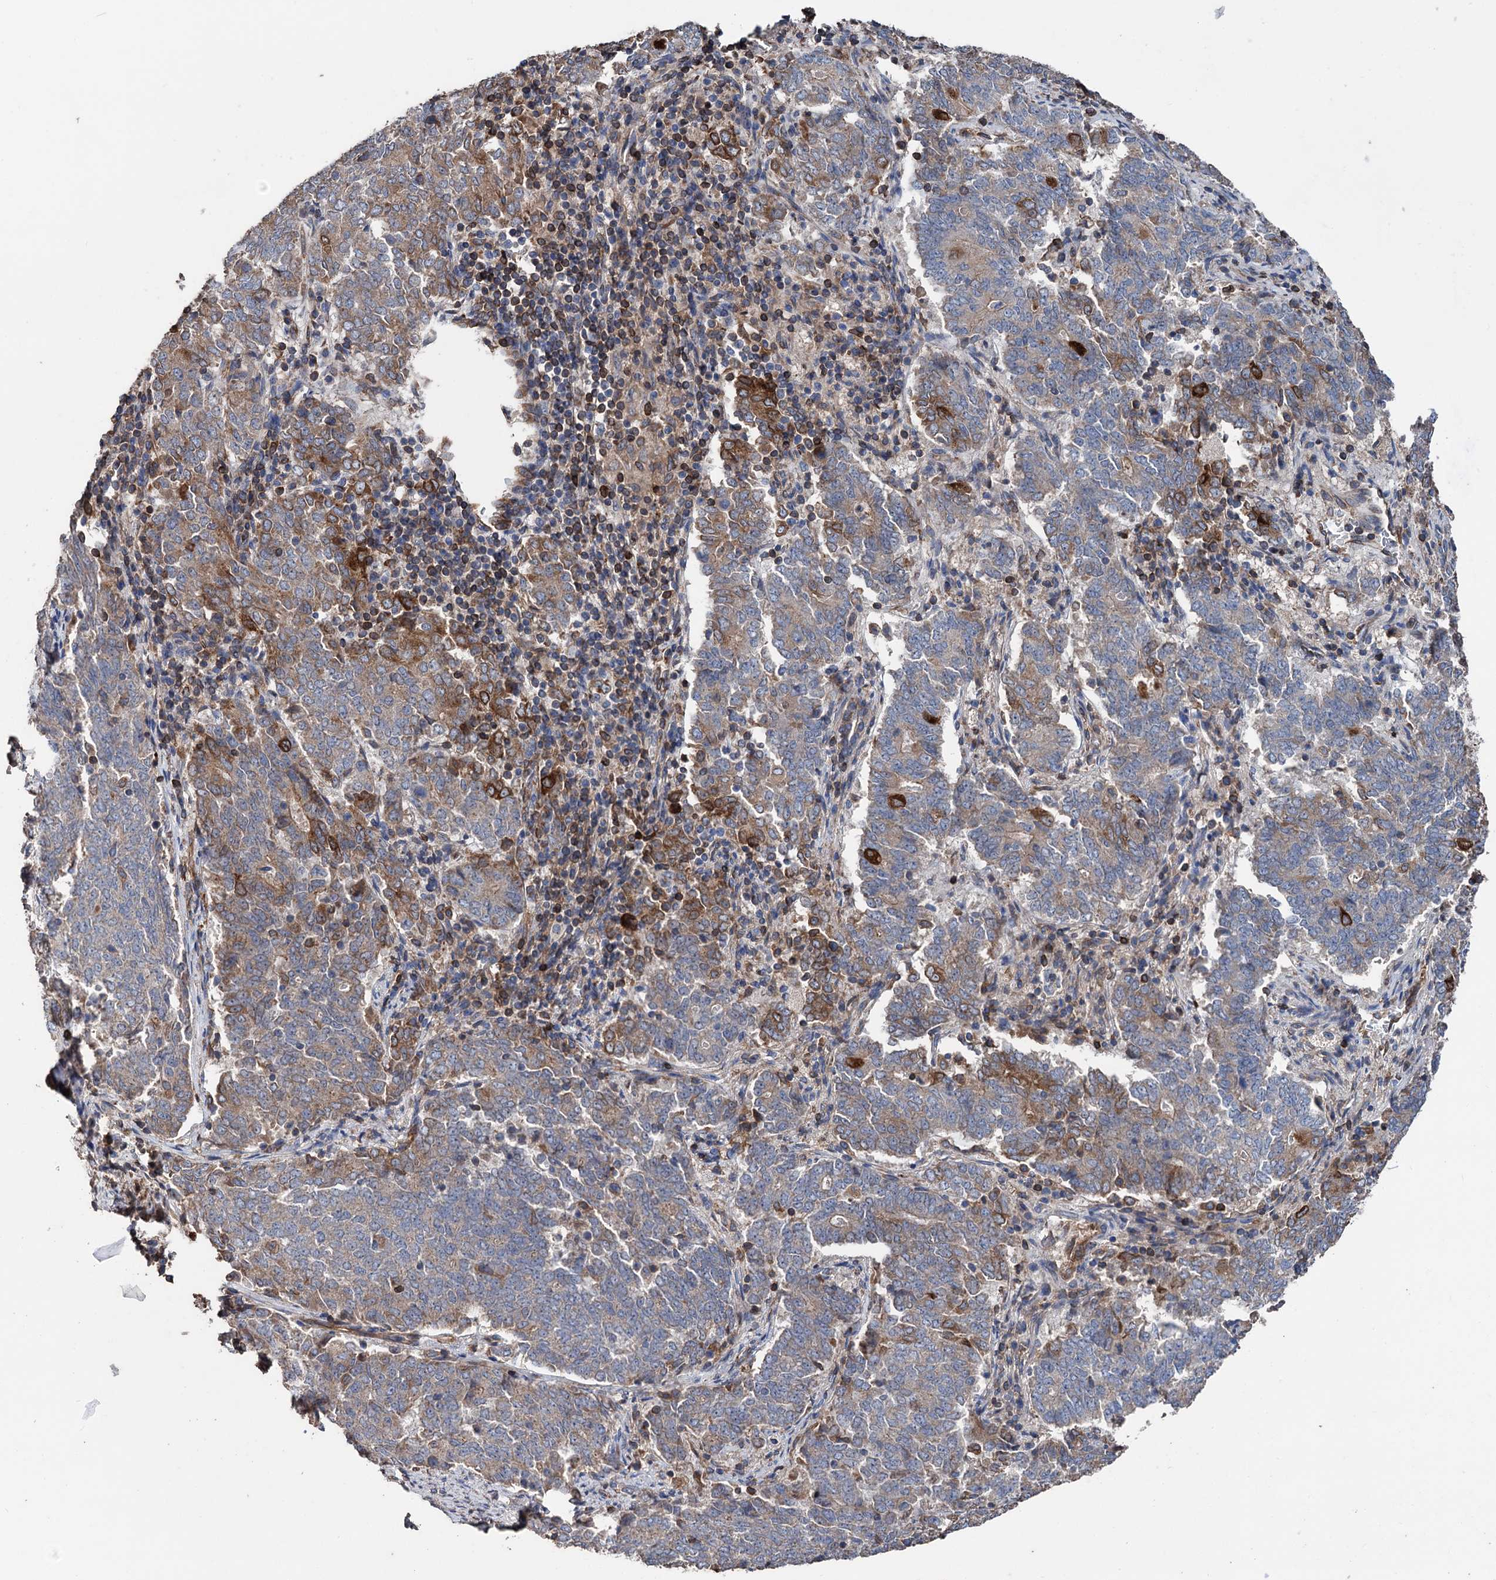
{"staining": {"intensity": "moderate", "quantity": "<25%", "location": "cytoplasmic/membranous"}, "tissue": "endometrial cancer", "cell_type": "Tumor cells", "image_type": "cancer", "snomed": [{"axis": "morphology", "description": "Adenocarcinoma, NOS"}, {"axis": "topography", "description": "Endometrium"}], "caption": "Endometrial adenocarcinoma stained for a protein (brown) demonstrates moderate cytoplasmic/membranous positive positivity in about <25% of tumor cells.", "gene": "STING1", "patient": {"sex": "female", "age": 80}}